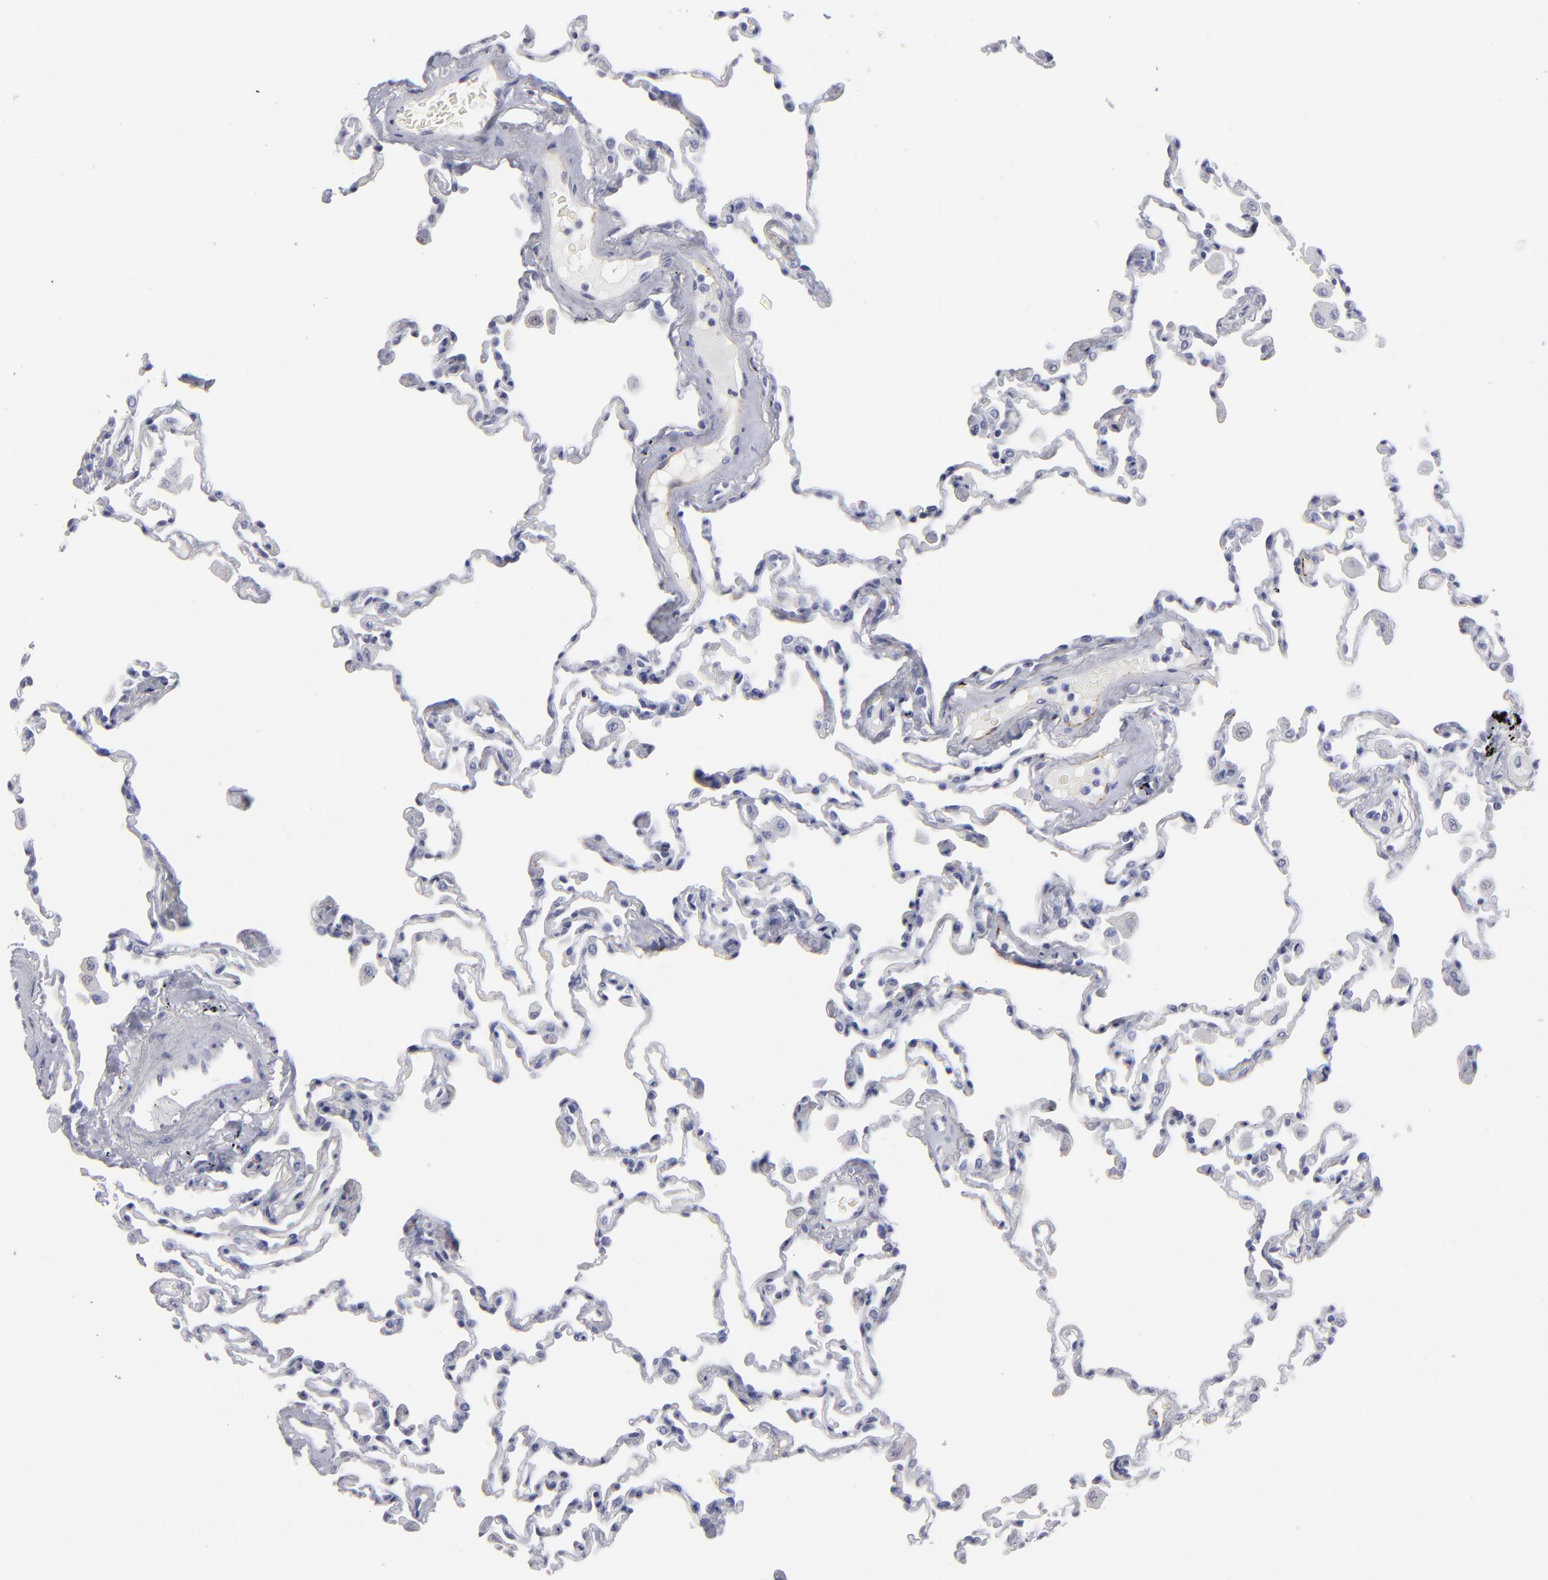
{"staining": {"intensity": "negative", "quantity": "none", "location": "none"}, "tissue": "lung", "cell_type": "Alveolar cells", "image_type": "normal", "snomed": [{"axis": "morphology", "description": "Normal tissue, NOS"}, {"axis": "topography", "description": "Lung"}], "caption": "IHC photomicrograph of normal lung stained for a protein (brown), which displays no staining in alveolar cells.", "gene": "CADM3", "patient": {"sex": "male", "age": 59}}